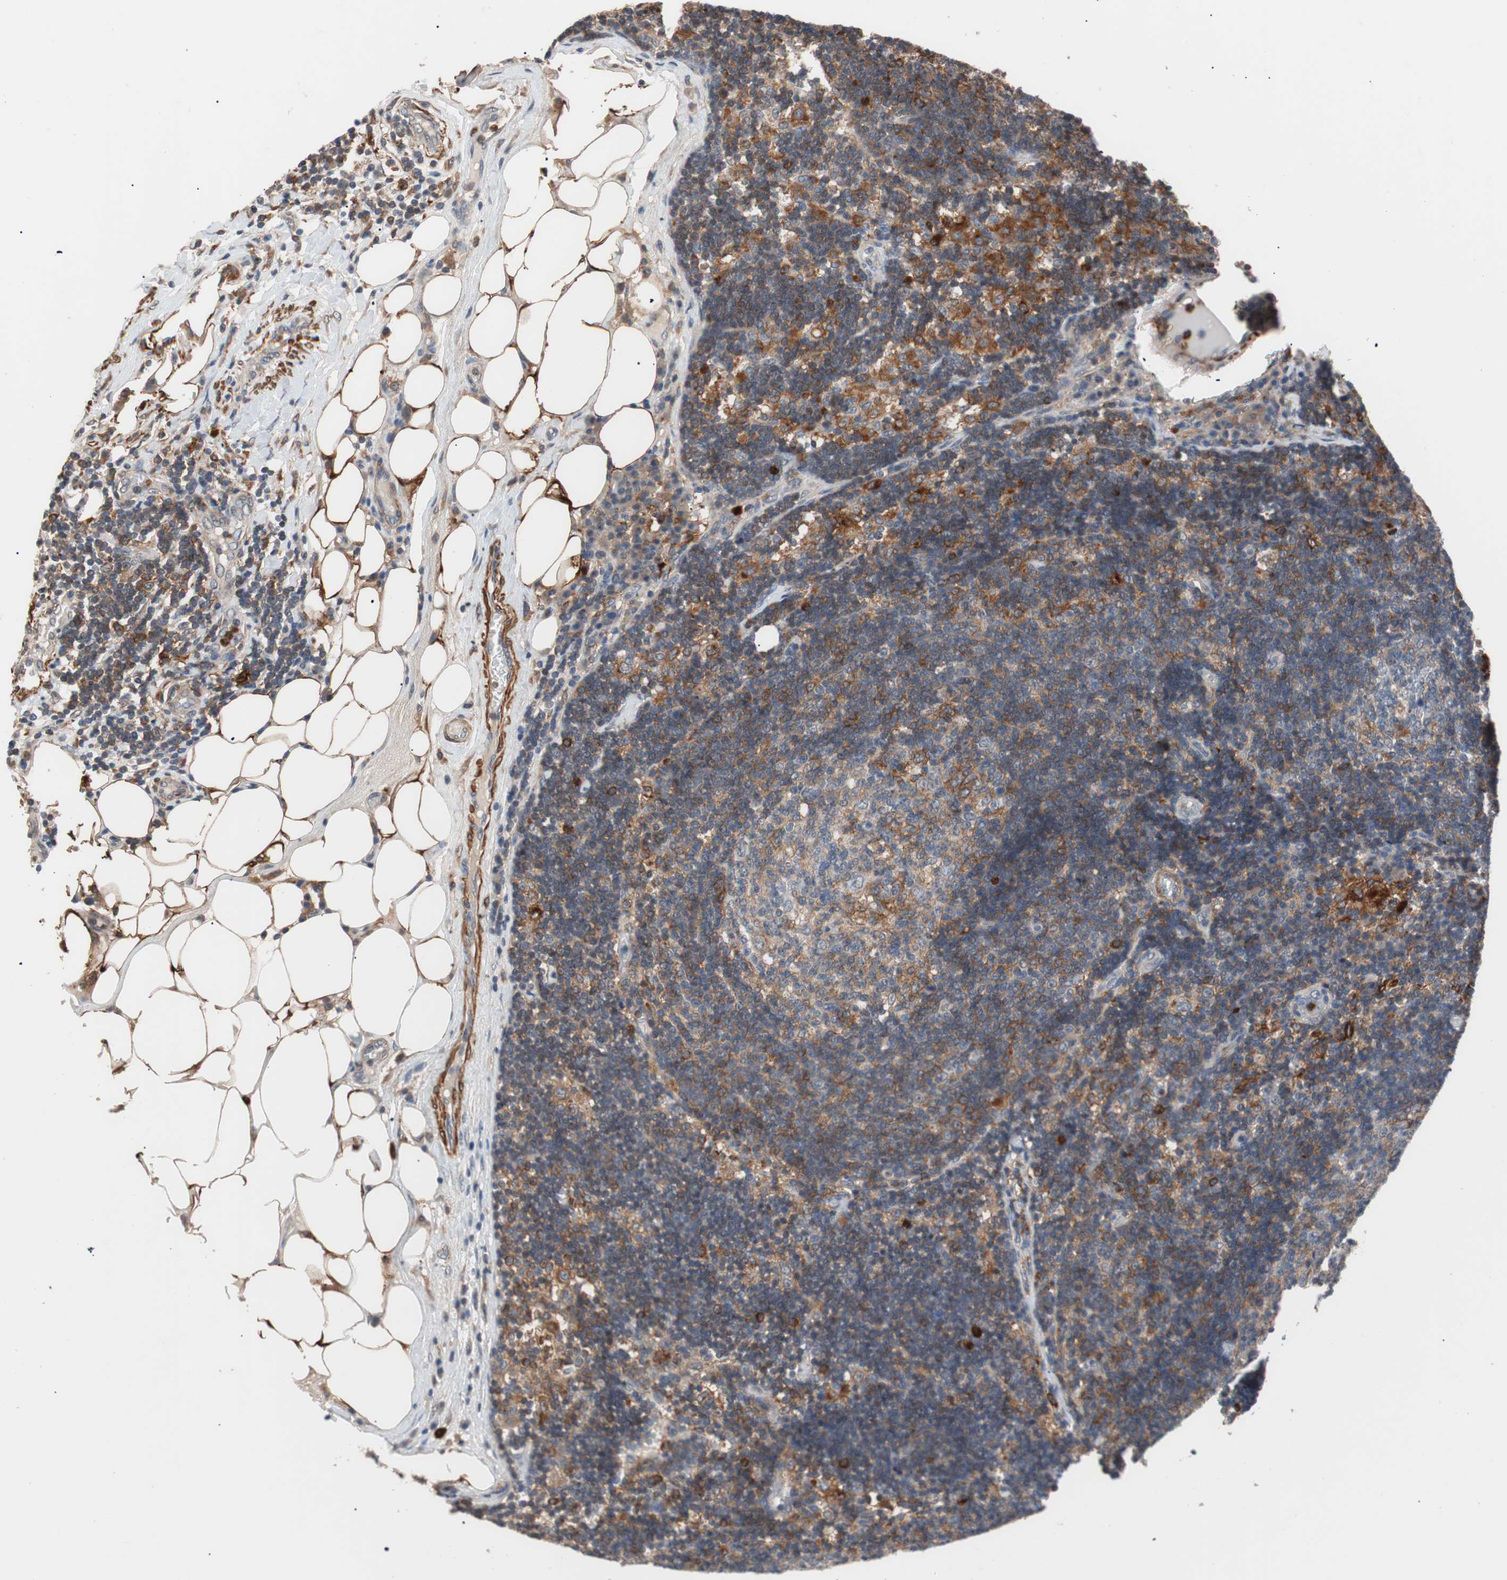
{"staining": {"intensity": "weak", "quantity": "25%-75%", "location": "cytoplasmic/membranous"}, "tissue": "lymph node", "cell_type": "Germinal center cells", "image_type": "normal", "snomed": [{"axis": "morphology", "description": "Normal tissue, NOS"}, {"axis": "morphology", "description": "Squamous cell carcinoma, metastatic, NOS"}, {"axis": "topography", "description": "Lymph node"}], "caption": "This micrograph demonstrates immunohistochemistry staining of benign human lymph node, with low weak cytoplasmic/membranous positivity in approximately 25%-75% of germinal center cells.", "gene": "LITAF", "patient": {"sex": "female", "age": 53}}